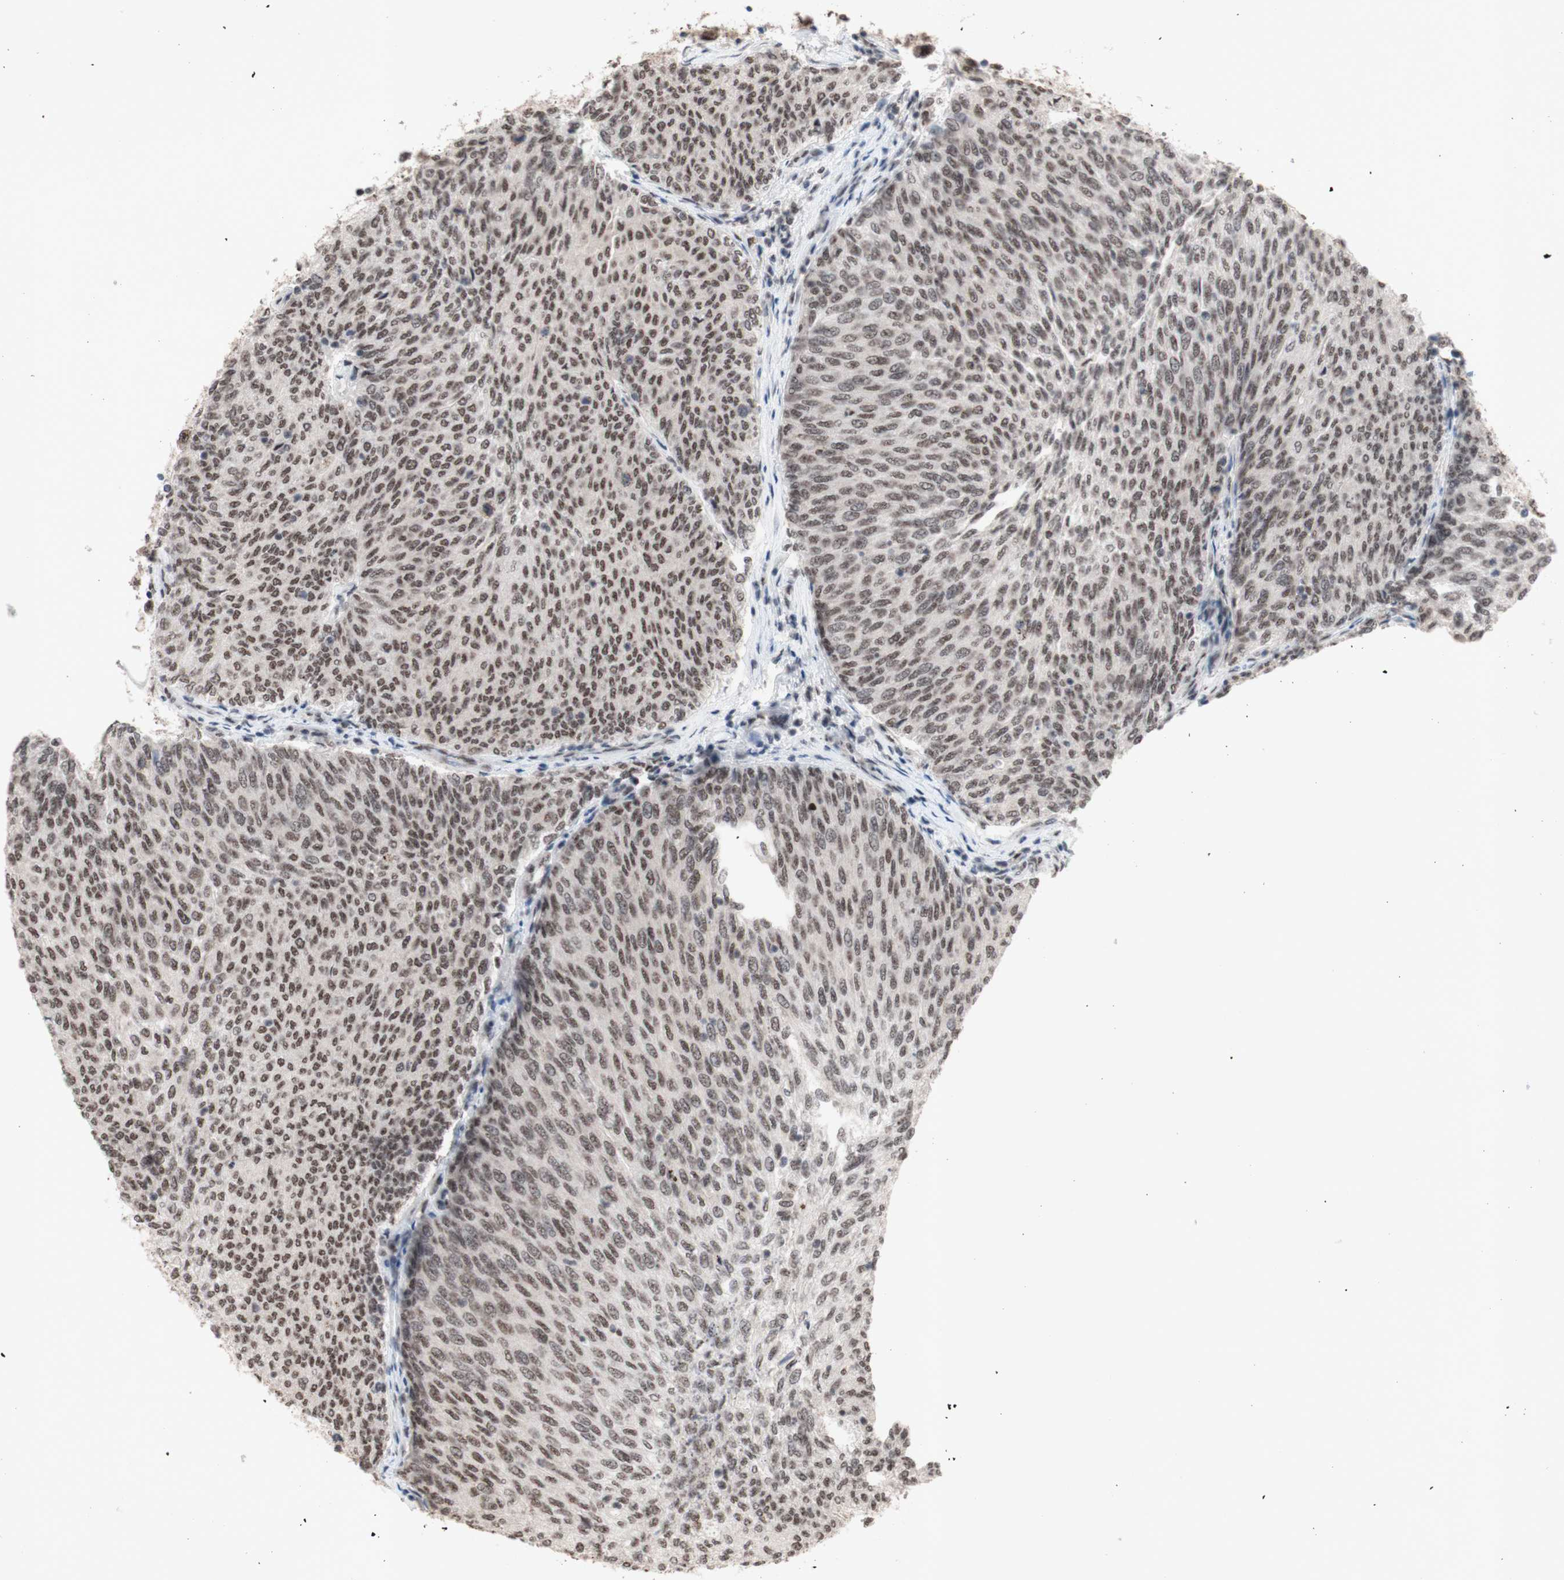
{"staining": {"intensity": "weak", "quantity": ">75%", "location": "nuclear"}, "tissue": "urothelial cancer", "cell_type": "Tumor cells", "image_type": "cancer", "snomed": [{"axis": "morphology", "description": "Urothelial carcinoma, Low grade"}, {"axis": "topography", "description": "Urinary bladder"}], "caption": "DAB immunohistochemical staining of human urothelial cancer reveals weak nuclear protein positivity in approximately >75% of tumor cells.", "gene": "SFPQ", "patient": {"sex": "female", "age": 79}}